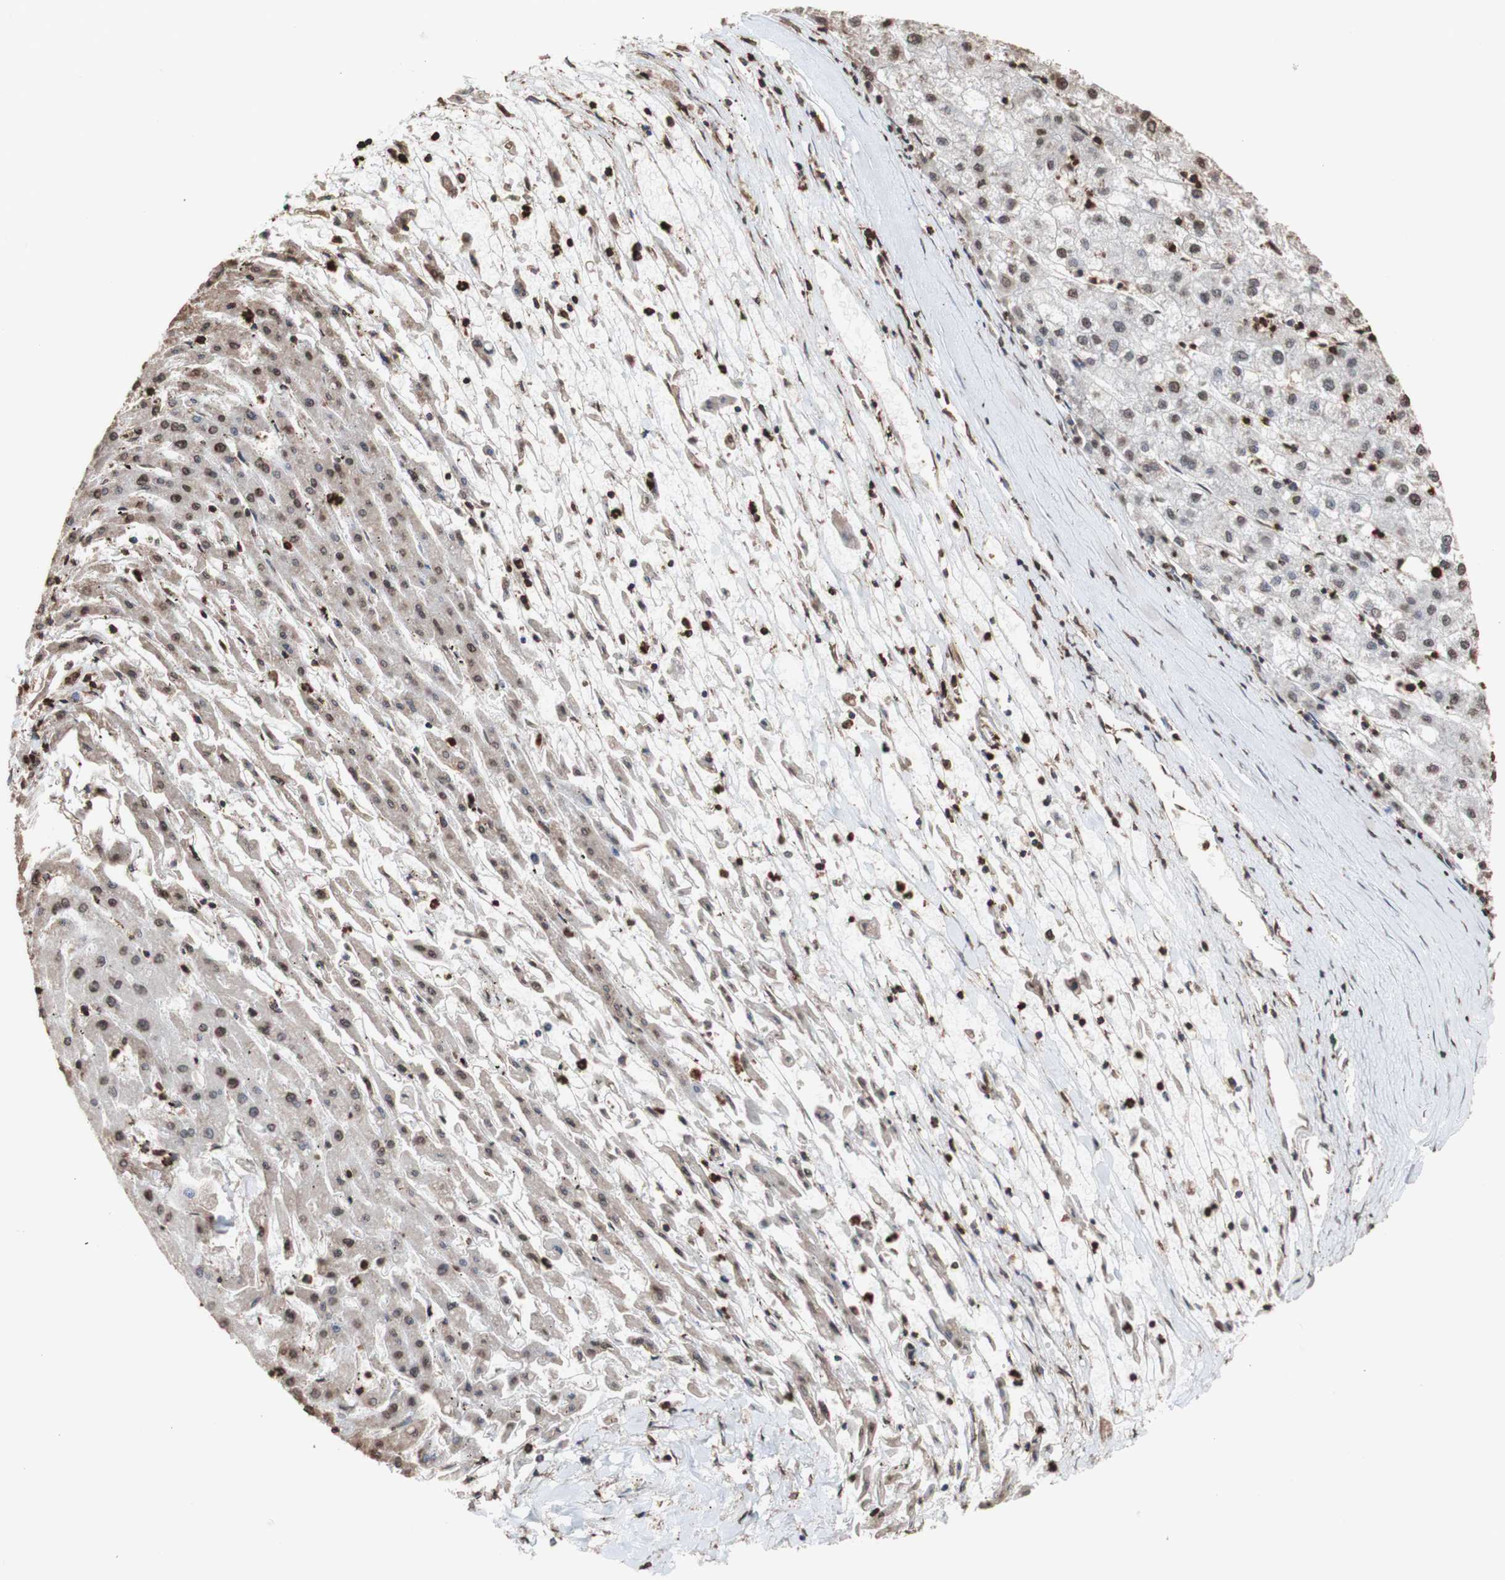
{"staining": {"intensity": "moderate", "quantity": "25%-75%", "location": "cytoplasmic/membranous,nuclear"}, "tissue": "liver cancer", "cell_type": "Tumor cells", "image_type": "cancer", "snomed": [{"axis": "morphology", "description": "Carcinoma, Hepatocellular, NOS"}, {"axis": "topography", "description": "Liver"}], "caption": "Immunohistochemistry (IHC) photomicrograph of neoplastic tissue: liver hepatocellular carcinoma stained using immunohistochemistry (IHC) exhibits medium levels of moderate protein expression localized specifically in the cytoplasmic/membranous and nuclear of tumor cells, appearing as a cytoplasmic/membranous and nuclear brown color.", "gene": "PIDD1", "patient": {"sex": "male", "age": 72}}